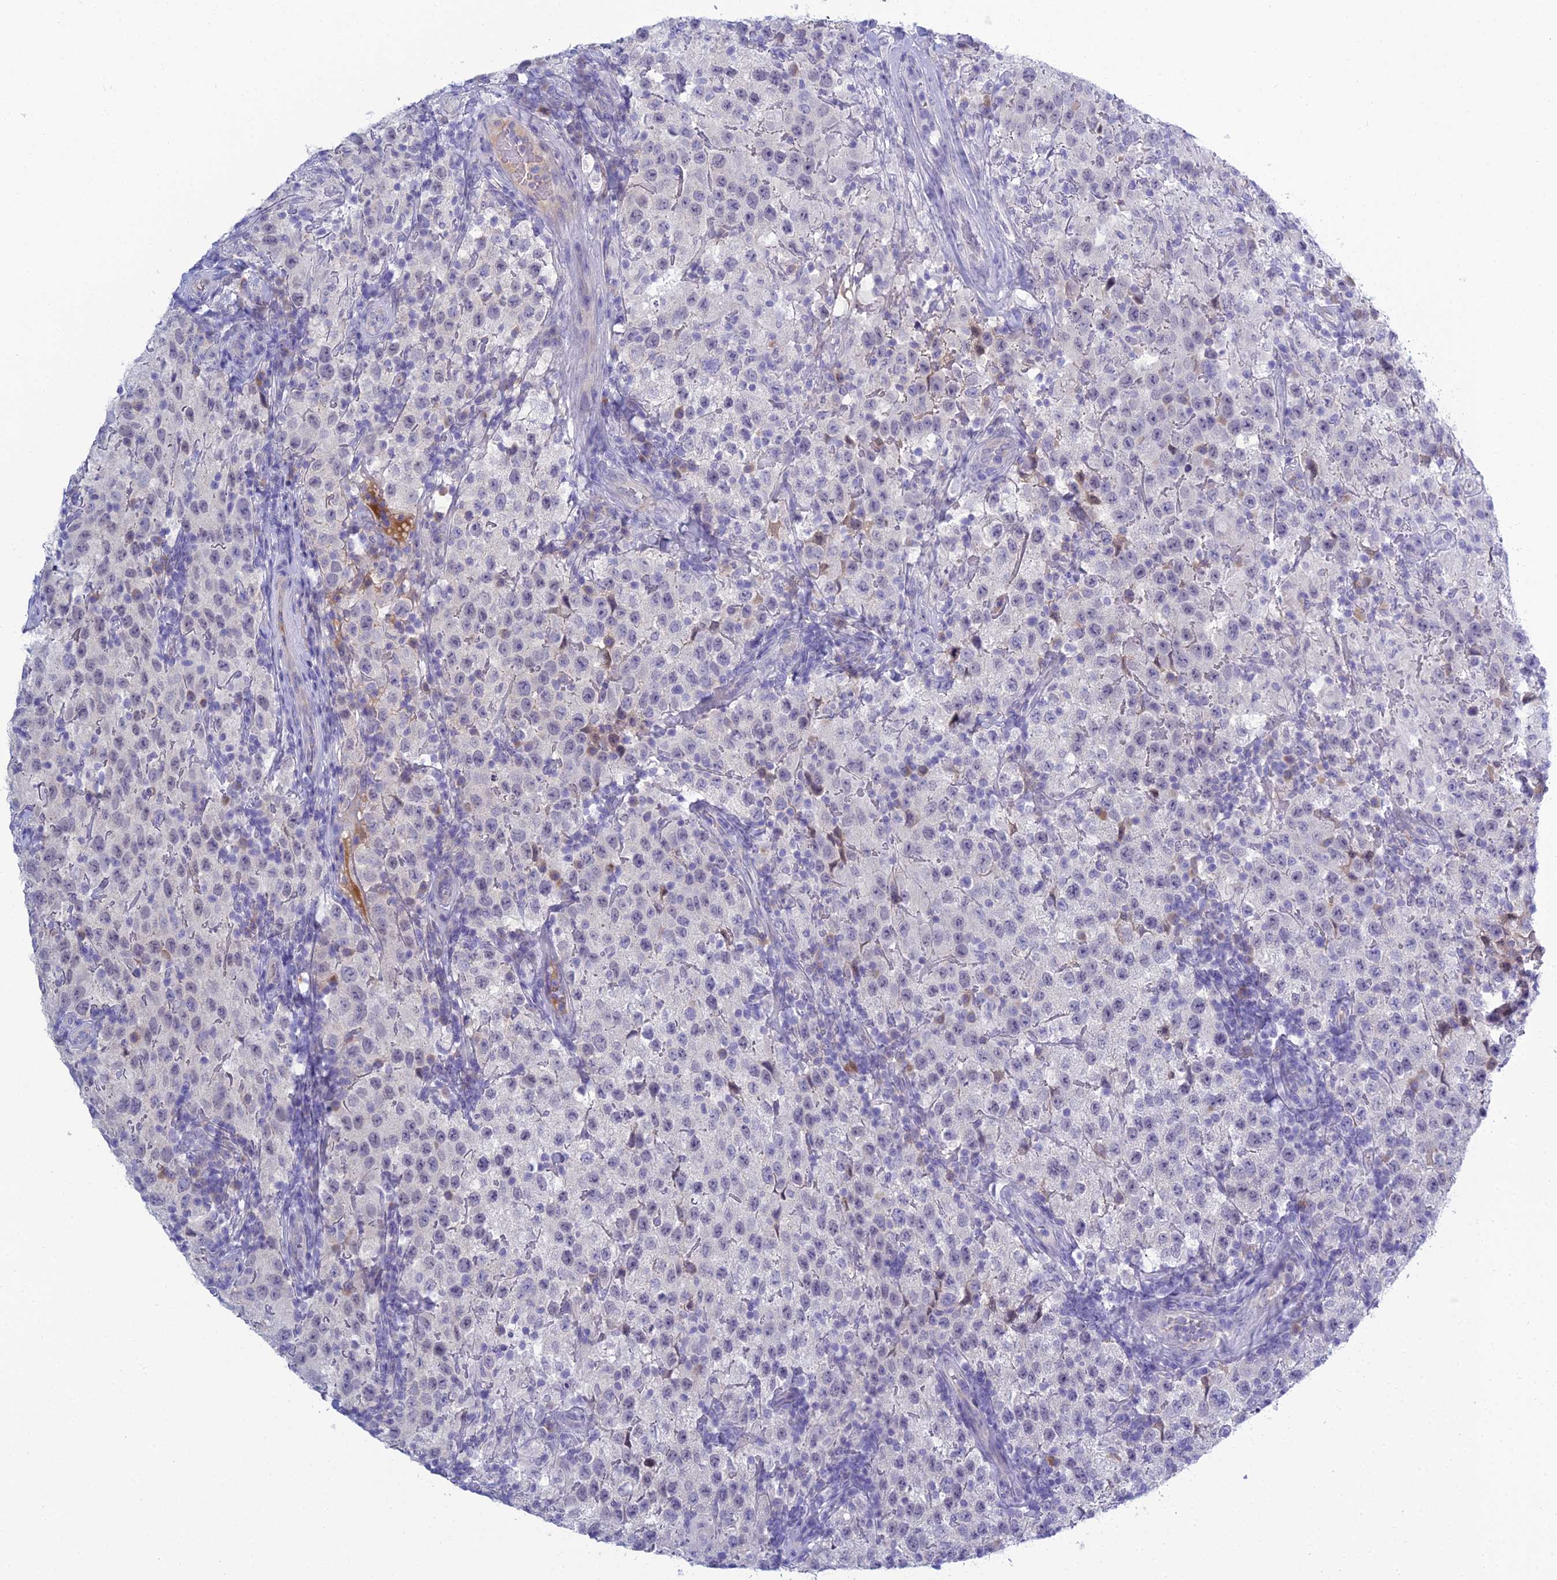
{"staining": {"intensity": "negative", "quantity": "none", "location": "none"}, "tissue": "testis cancer", "cell_type": "Tumor cells", "image_type": "cancer", "snomed": [{"axis": "morphology", "description": "Seminoma, NOS"}, {"axis": "morphology", "description": "Carcinoma, Embryonal, NOS"}, {"axis": "topography", "description": "Testis"}], "caption": "Protein analysis of testis cancer shows no significant expression in tumor cells.", "gene": "MUC13", "patient": {"sex": "male", "age": 41}}